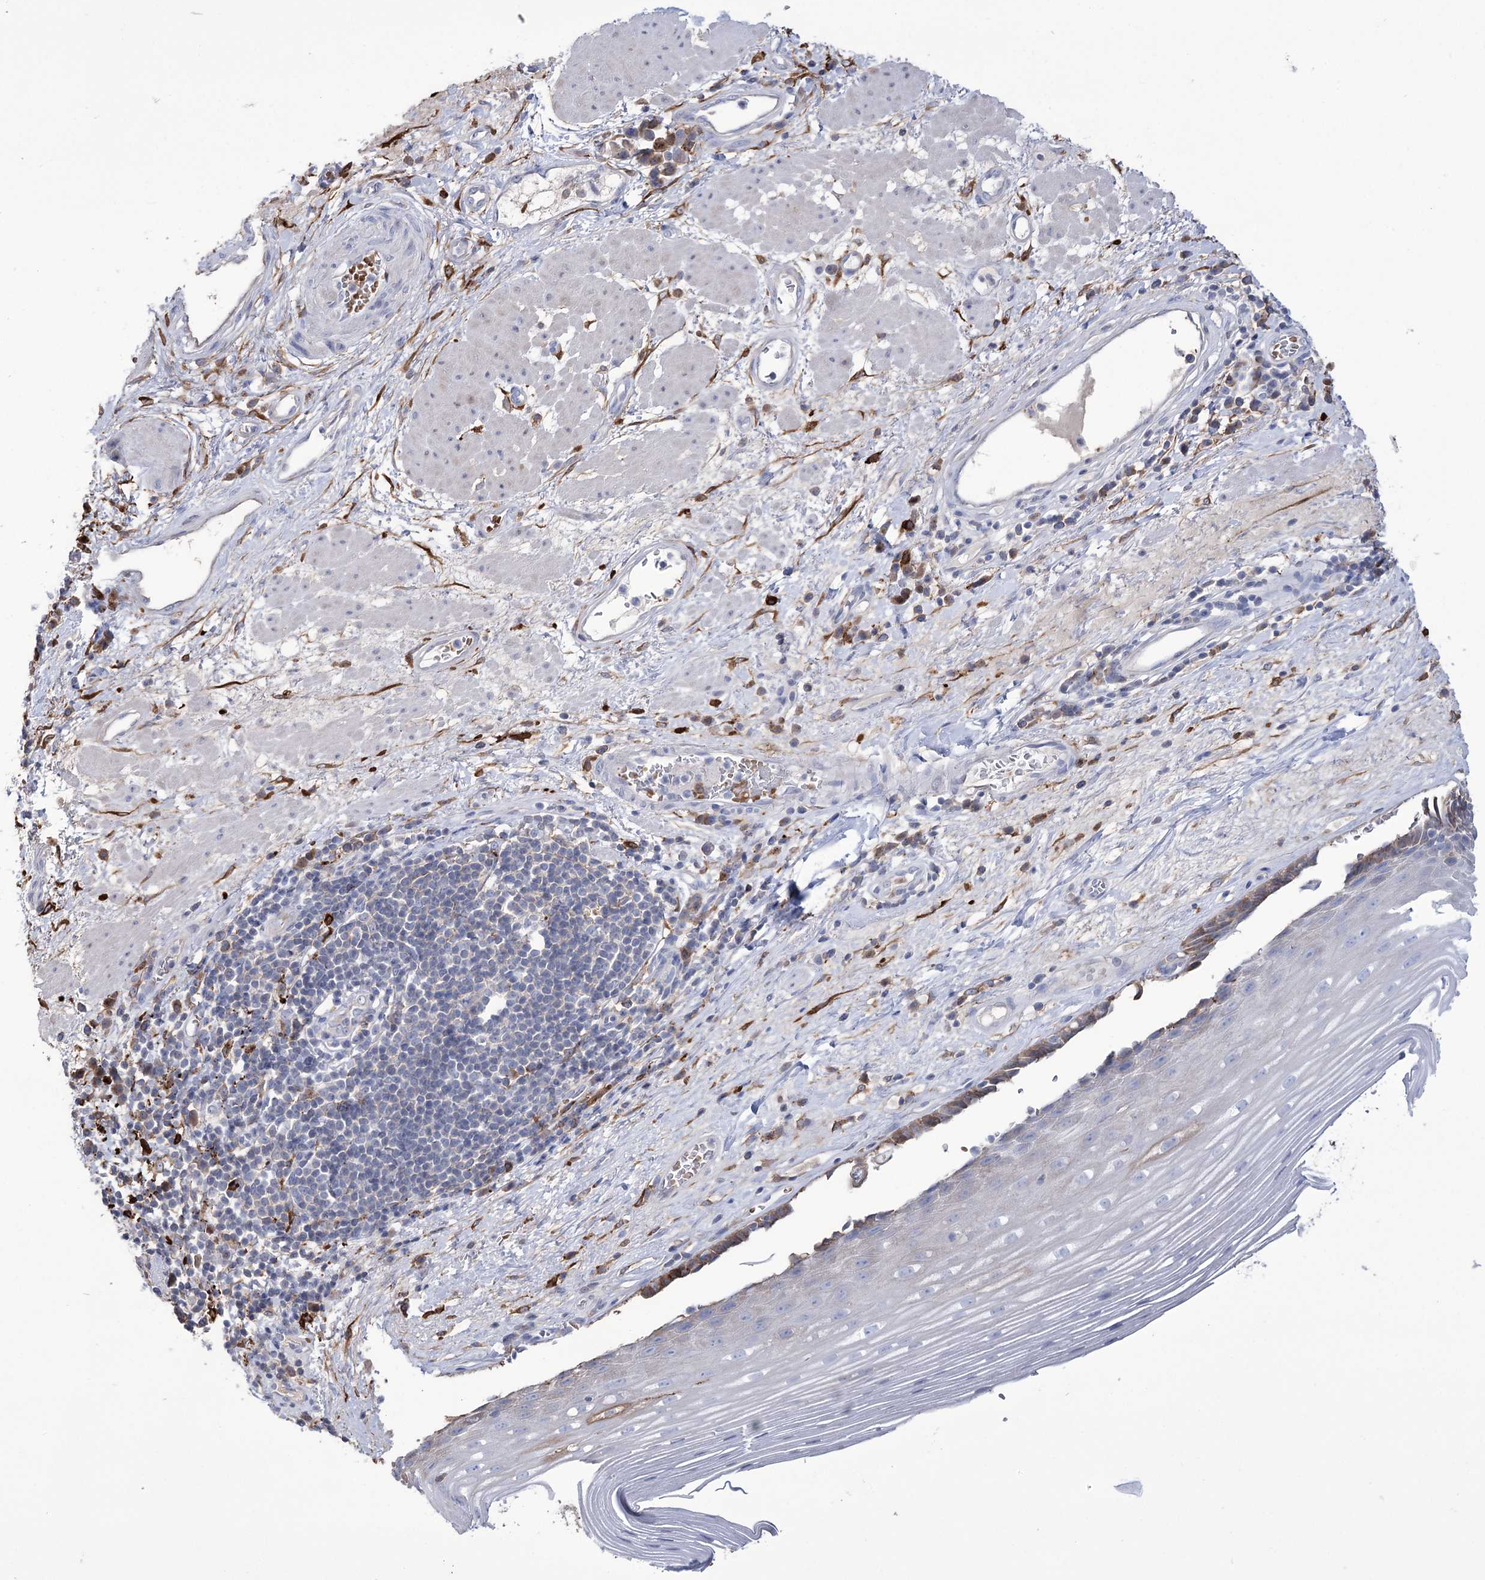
{"staining": {"intensity": "moderate", "quantity": "<25%", "location": "cytoplasmic/membranous"}, "tissue": "esophagus", "cell_type": "Squamous epithelial cells", "image_type": "normal", "snomed": [{"axis": "morphology", "description": "Normal tissue, NOS"}, {"axis": "topography", "description": "Esophagus"}], "caption": "Protein staining of unremarkable esophagus shows moderate cytoplasmic/membranous staining in approximately <25% of squamous epithelial cells. The protein is shown in brown color, while the nuclei are stained blue.", "gene": "ZNF622", "patient": {"sex": "male", "age": 62}}